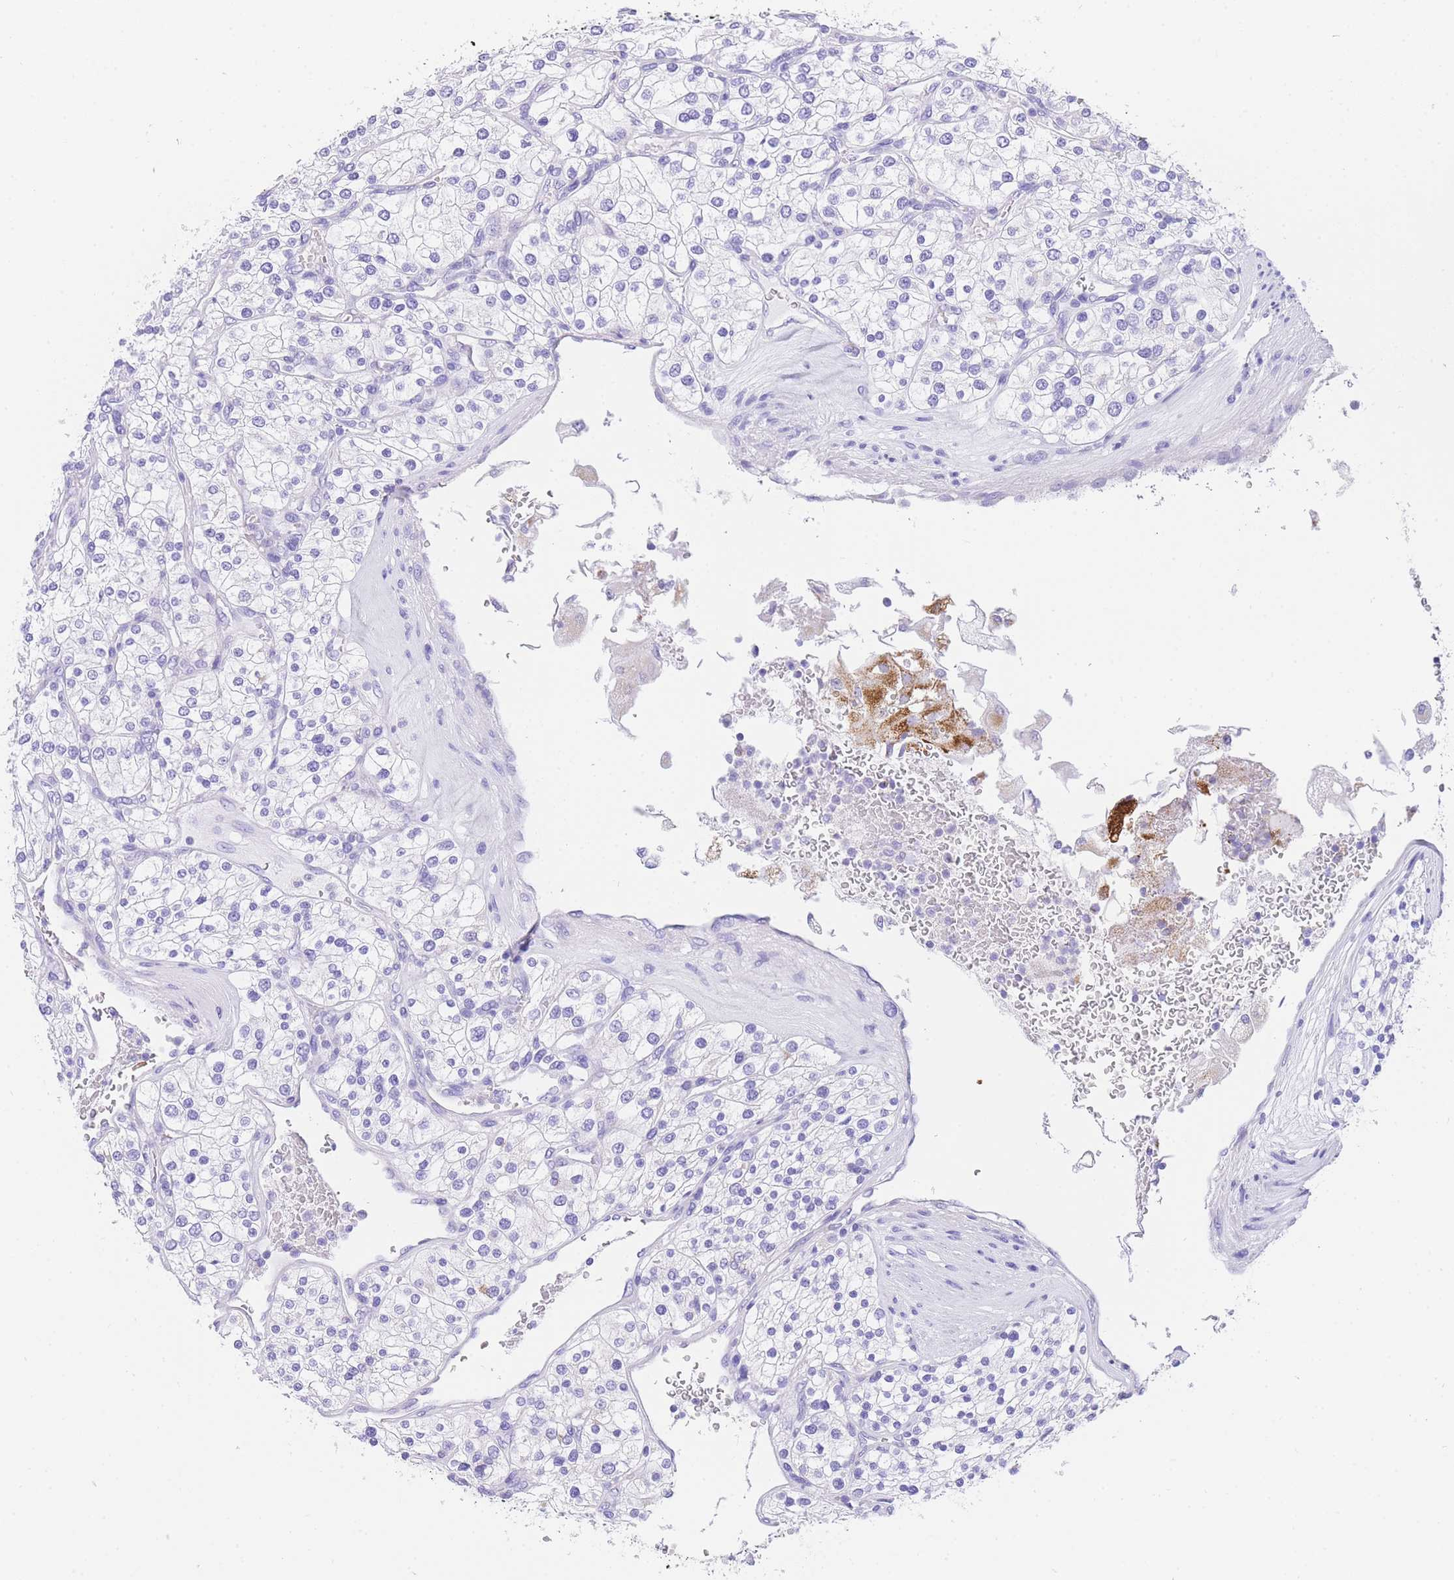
{"staining": {"intensity": "negative", "quantity": "none", "location": "none"}, "tissue": "renal cancer", "cell_type": "Tumor cells", "image_type": "cancer", "snomed": [{"axis": "morphology", "description": "Adenocarcinoma, NOS"}, {"axis": "topography", "description": "Kidney"}], "caption": "Image shows no protein staining in tumor cells of renal adenocarcinoma tissue.", "gene": "NKD2", "patient": {"sex": "male", "age": 80}}